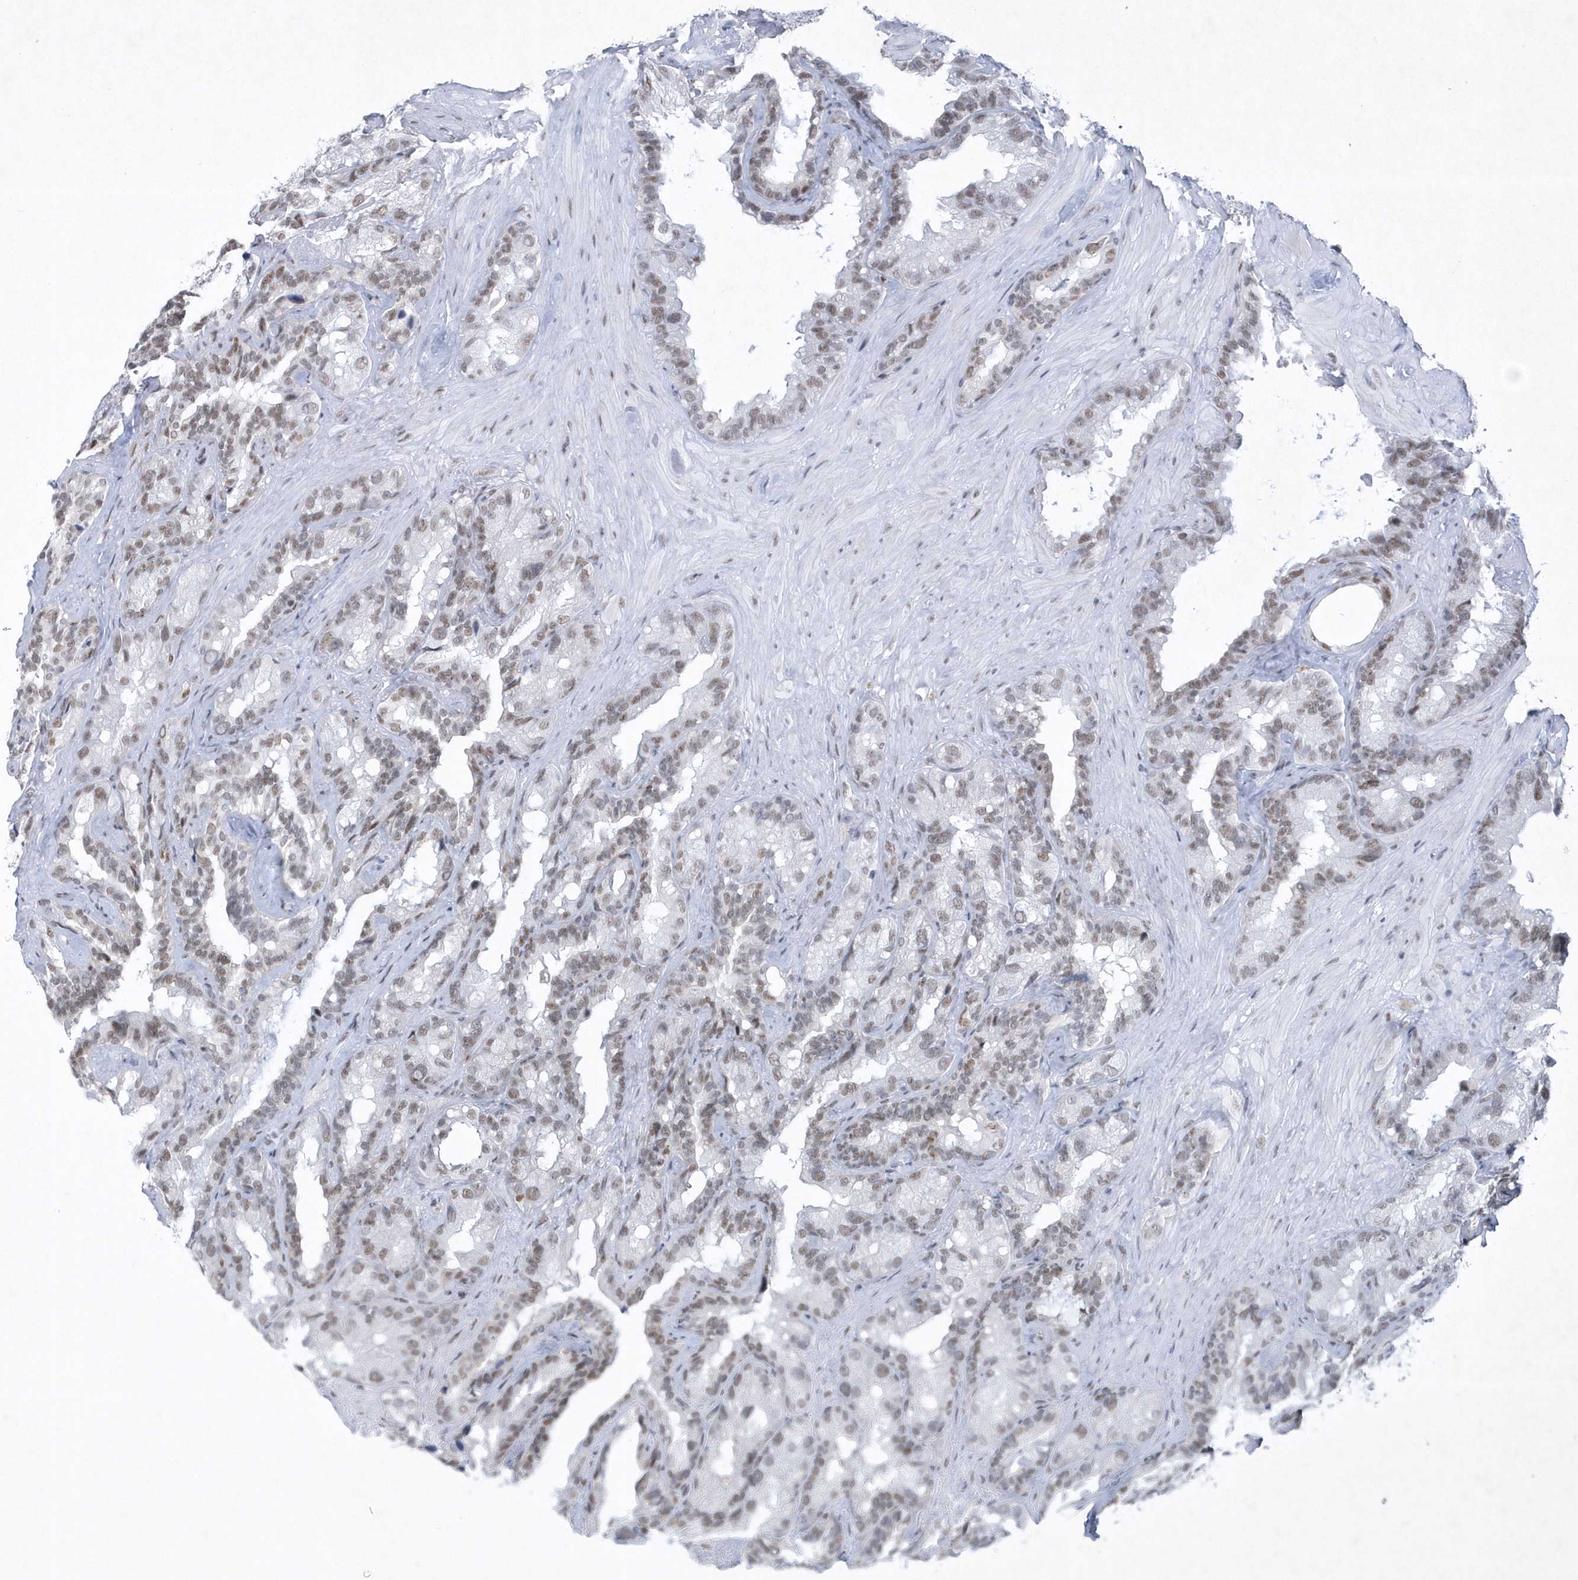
{"staining": {"intensity": "moderate", "quantity": "25%-75%", "location": "nuclear"}, "tissue": "seminal vesicle", "cell_type": "Glandular cells", "image_type": "normal", "snomed": [{"axis": "morphology", "description": "Normal tissue, NOS"}, {"axis": "topography", "description": "Prostate"}, {"axis": "topography", "description": "Seminal veicle"}], "caption": "The photomicrograph displays staining of normal seminal vesicle, revealing moderate nuclear protein positivity (brown color) within glandular cells.", "gene": "DCLRE1A", "patient": {"sex": "male", "age": 68}}